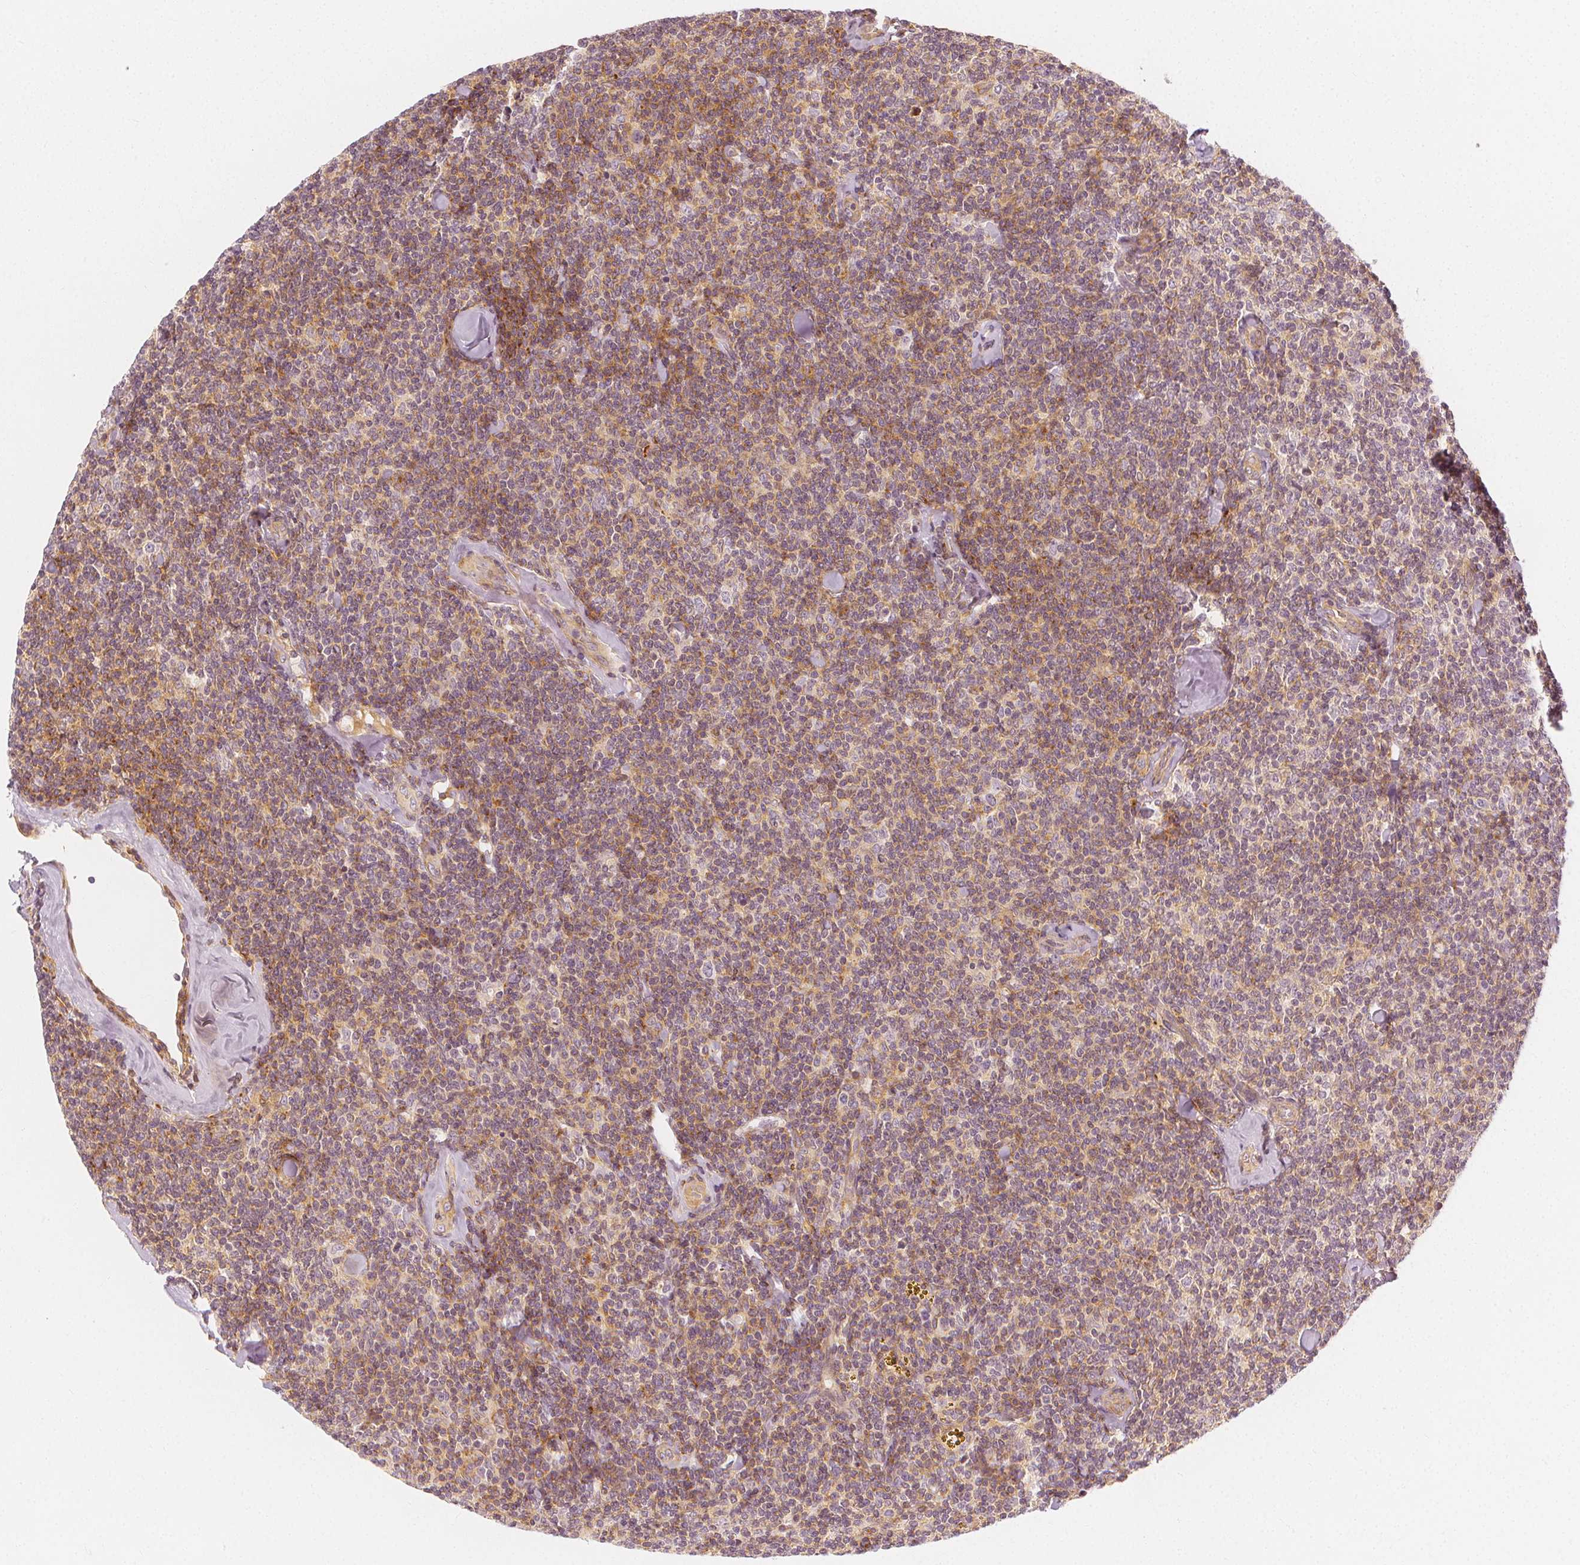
{"staining": {"intensity": "moderate", "quantity": "<25%", "location": "cytoplasmic/membranous"}, "tissue": "lymphoma", "cell_type": "Tumor cells", "image_type": "cancer", "snomed": [{"axis": "morphology", "description": "Malignant lymphoma, non-Hodgkin's type, Low grade"}, {"axis": "topography", "description": "Lymph node"}], "caption": "Low-grade malignant lymphoma, non-Hodgkin's type tissue shows moderate cytoplasmic/membranous expression in about <25% of tumor cells, visualized by immunohistochemistry. The staining was performed using DAB, with brown indicating positive protein expression. Nuclei are stained blue with hematoxylin.", "gene": "ARHGAP26", "patient": {"sex": "female", "age": 56}}